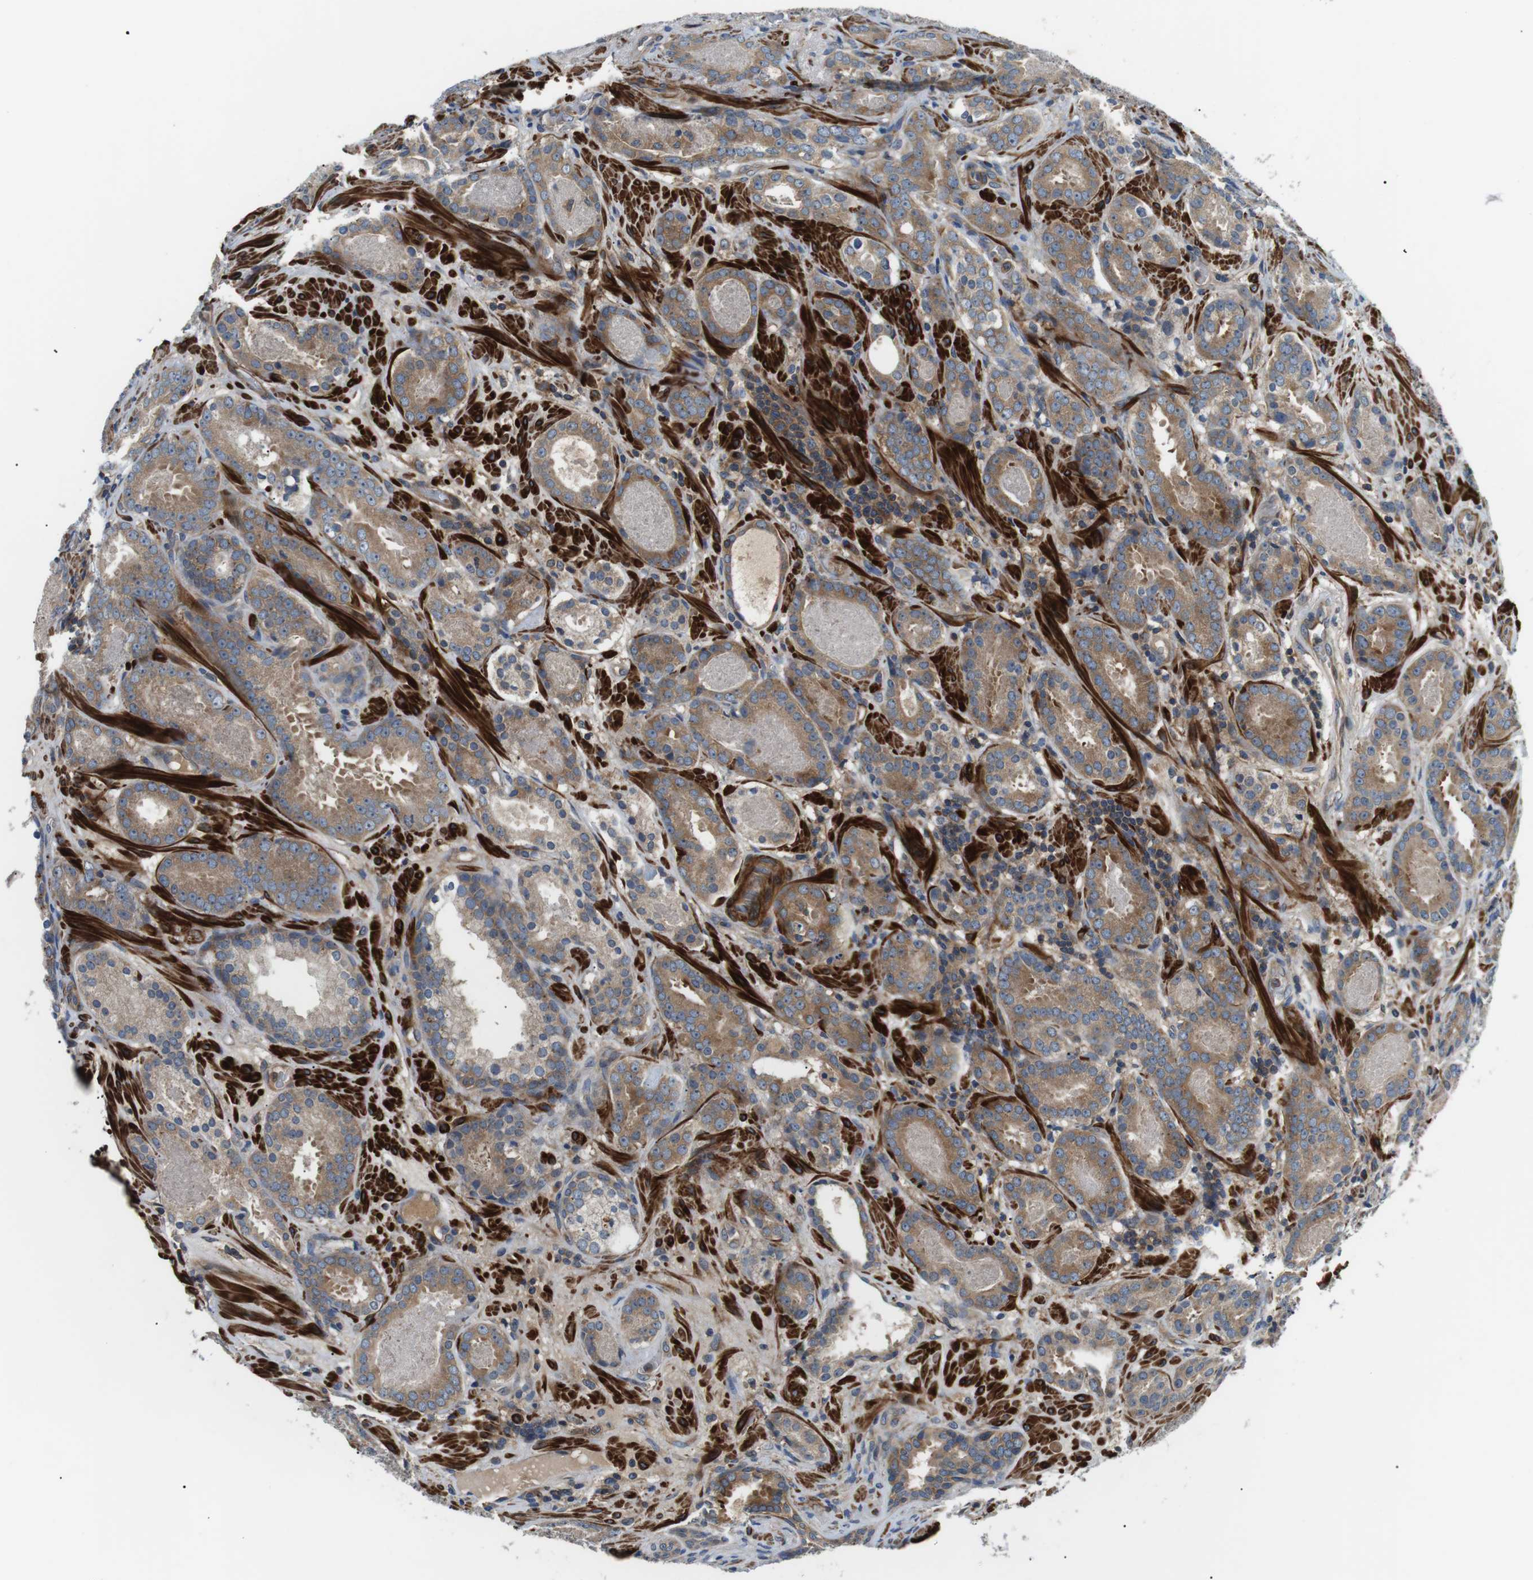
{"staining": {"intensity": "moderate", "quantity": ">75%", "location": "cytoplasmic/membranous"}, "tissue": "prostate cancer", "cell_type": "Tumor cells", "image_type": "cancer", "snomed": [{"axis": "morphology", "description": "Adenocarcinoma, Low grade"}, {"axis": "topography", "description": "Prostate"}], "caption": "Protein staining of prostate cancer tissue shows moderate cytoplasmic/membranous positivity in approximately >75% of tumor cells.", "gene": "DIPK1A", "patient": {"sex": "male", "age": 69}}